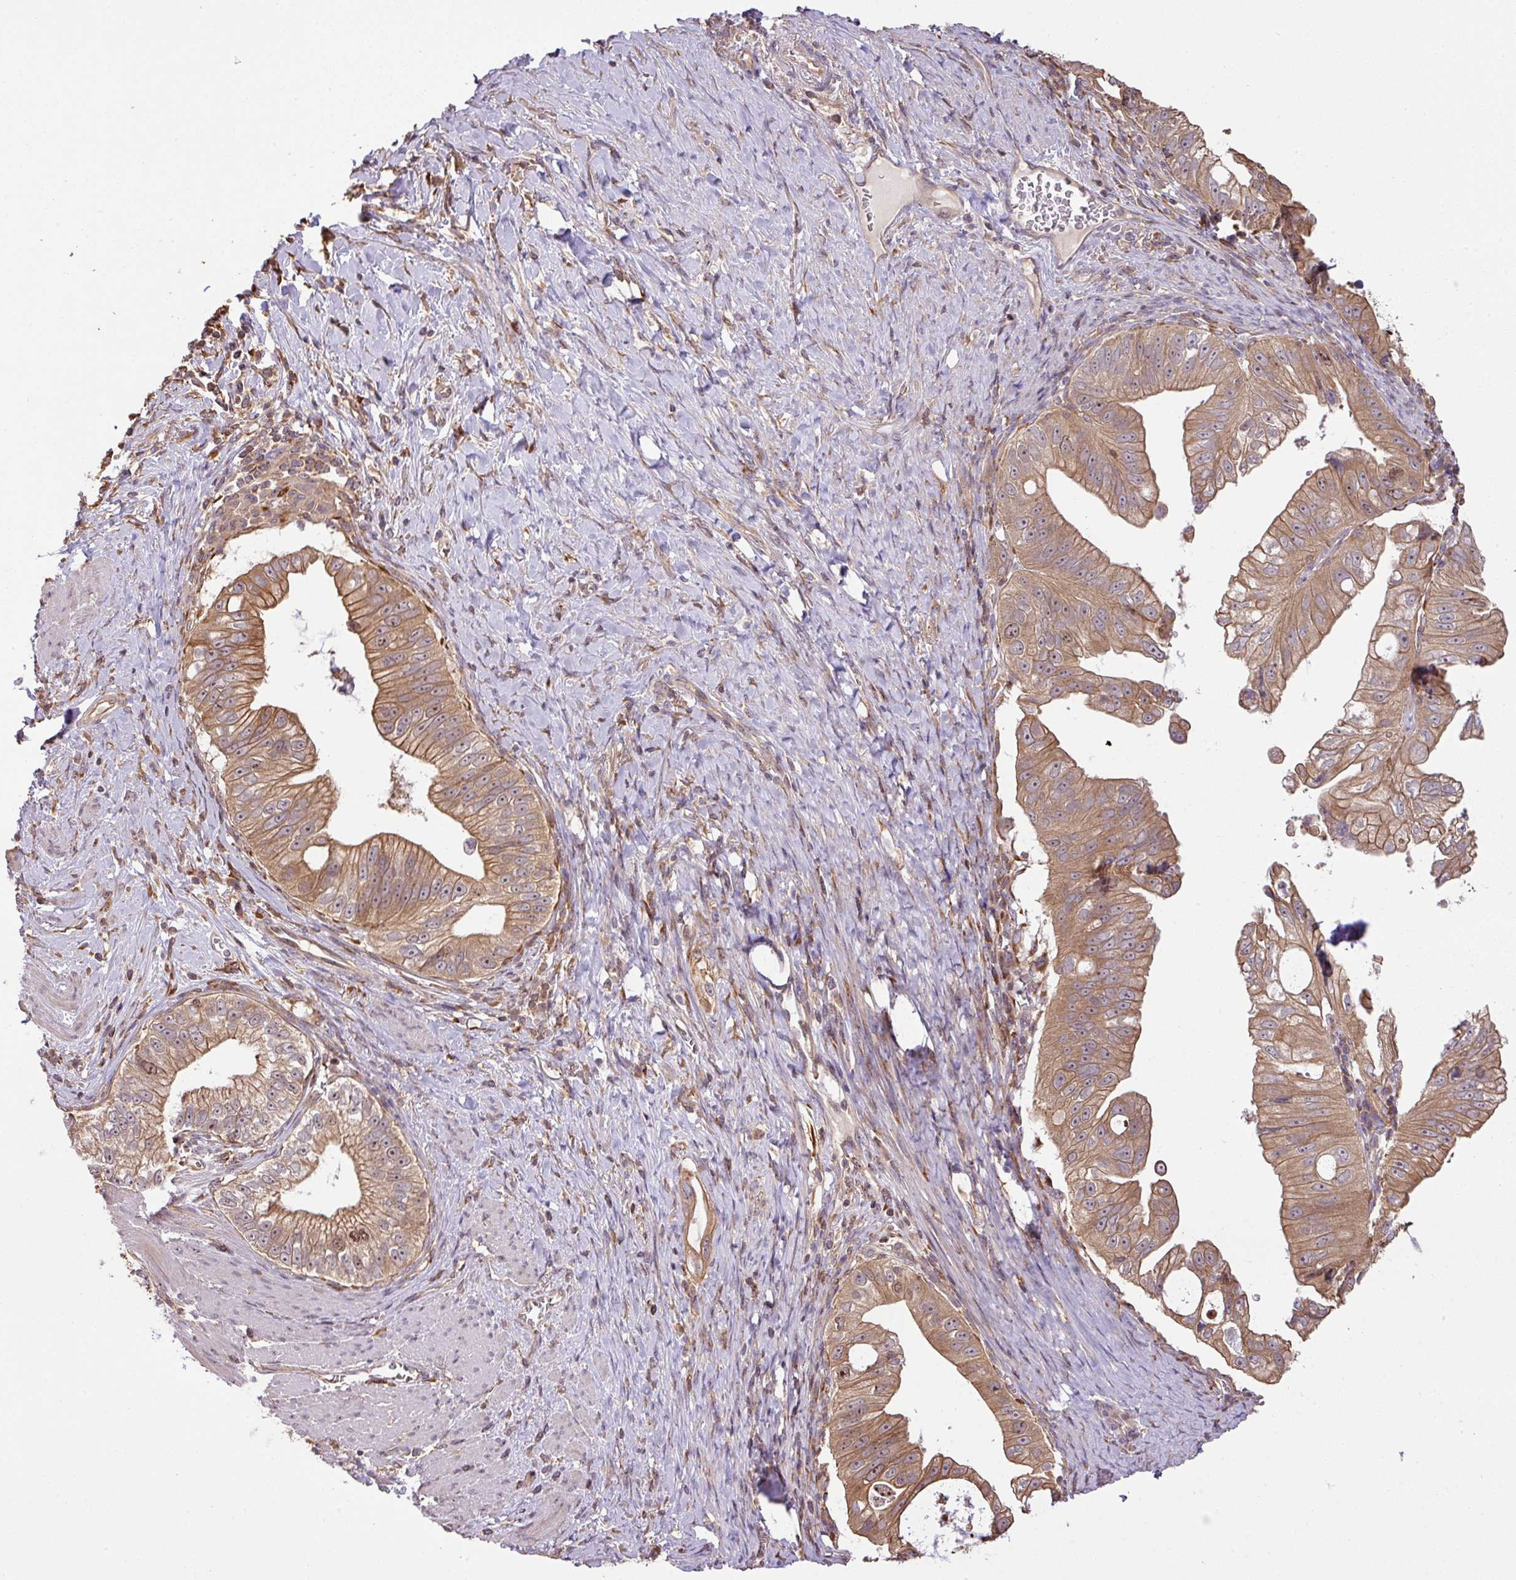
{"staining": {"intensity": "moderate", "quantity": ">75%", "location": "cytoplasmic/membranous,nuclear"}, "tissue": "pancreatic cancer", "cell_type": "Tumor cells", "image_type": "cancer", "snomed": [{"axis": "morphology", "description": "Adenocarcinoma, NOS"}, {"axis": "topography", "description": "Pancreas"}], "caption": "Protein analysis of pancreatic adenocarcinoma tissue demonstrates moderate cytoplasmic/membranous and nuclear expression in about >75% of tumor cells.", "gene": "VENTX", "patient": {"sex": "male", "age": 70}}